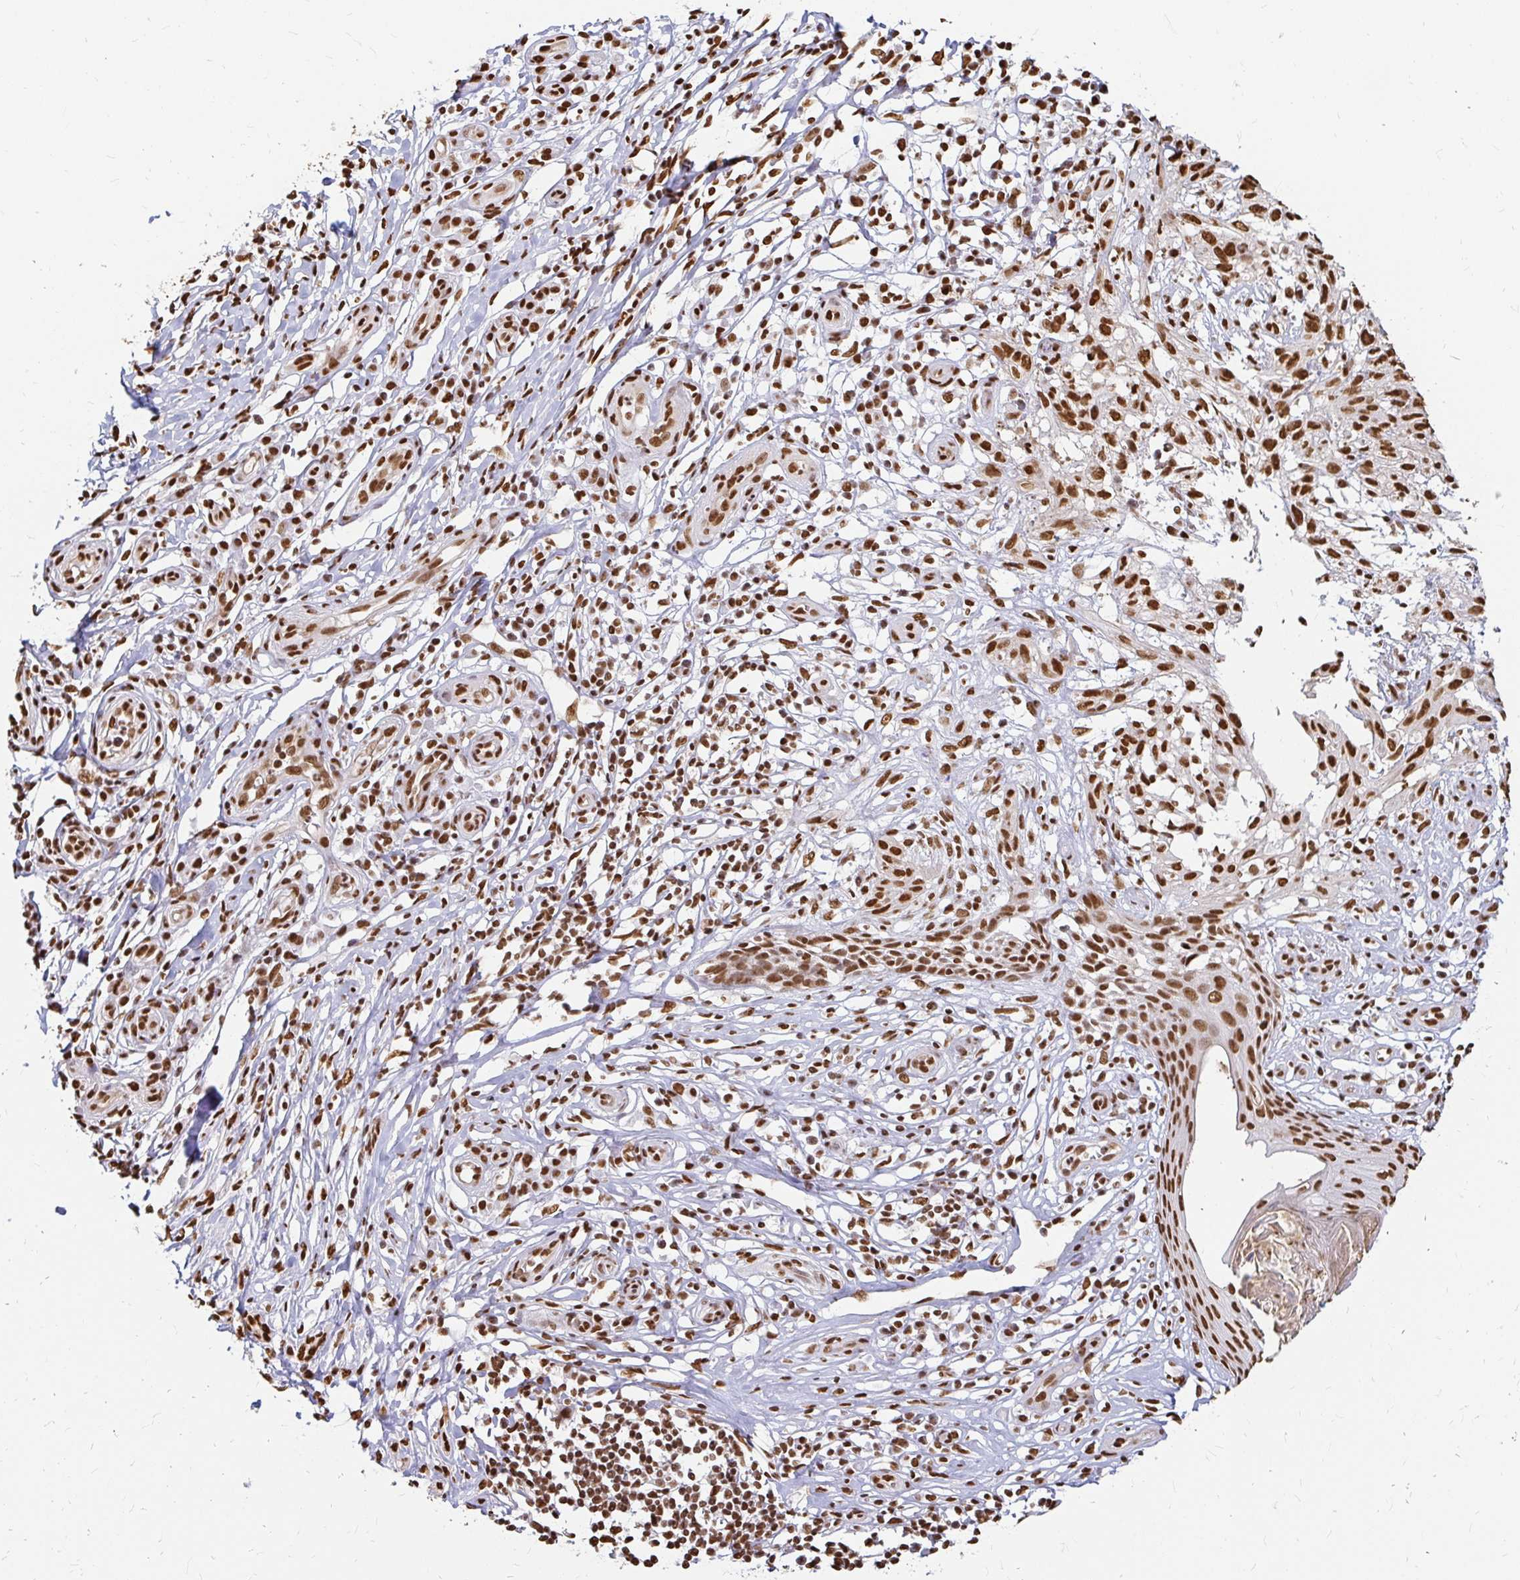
{"staining": {"intensity": "strong", "quantity": ">75%", "location": "nuclear"}, "tissue": "skin cancer", "cell_type": "Tumor cells", "image_type": "cancer", "snomed": [{"axis": "morphology", "description": "Basal cell carcinoma"}, {"axis": "topography", "description": "Skin"}, {"axis": "topography", "description": "Skin, foot"}], "caption": "Skin cancer (basal cell carcinoma) stained with a protein marker shows strong staining in tumor cells.", "gene": "HNRNPU", "patient": {"sex": "female", "age": 86}}